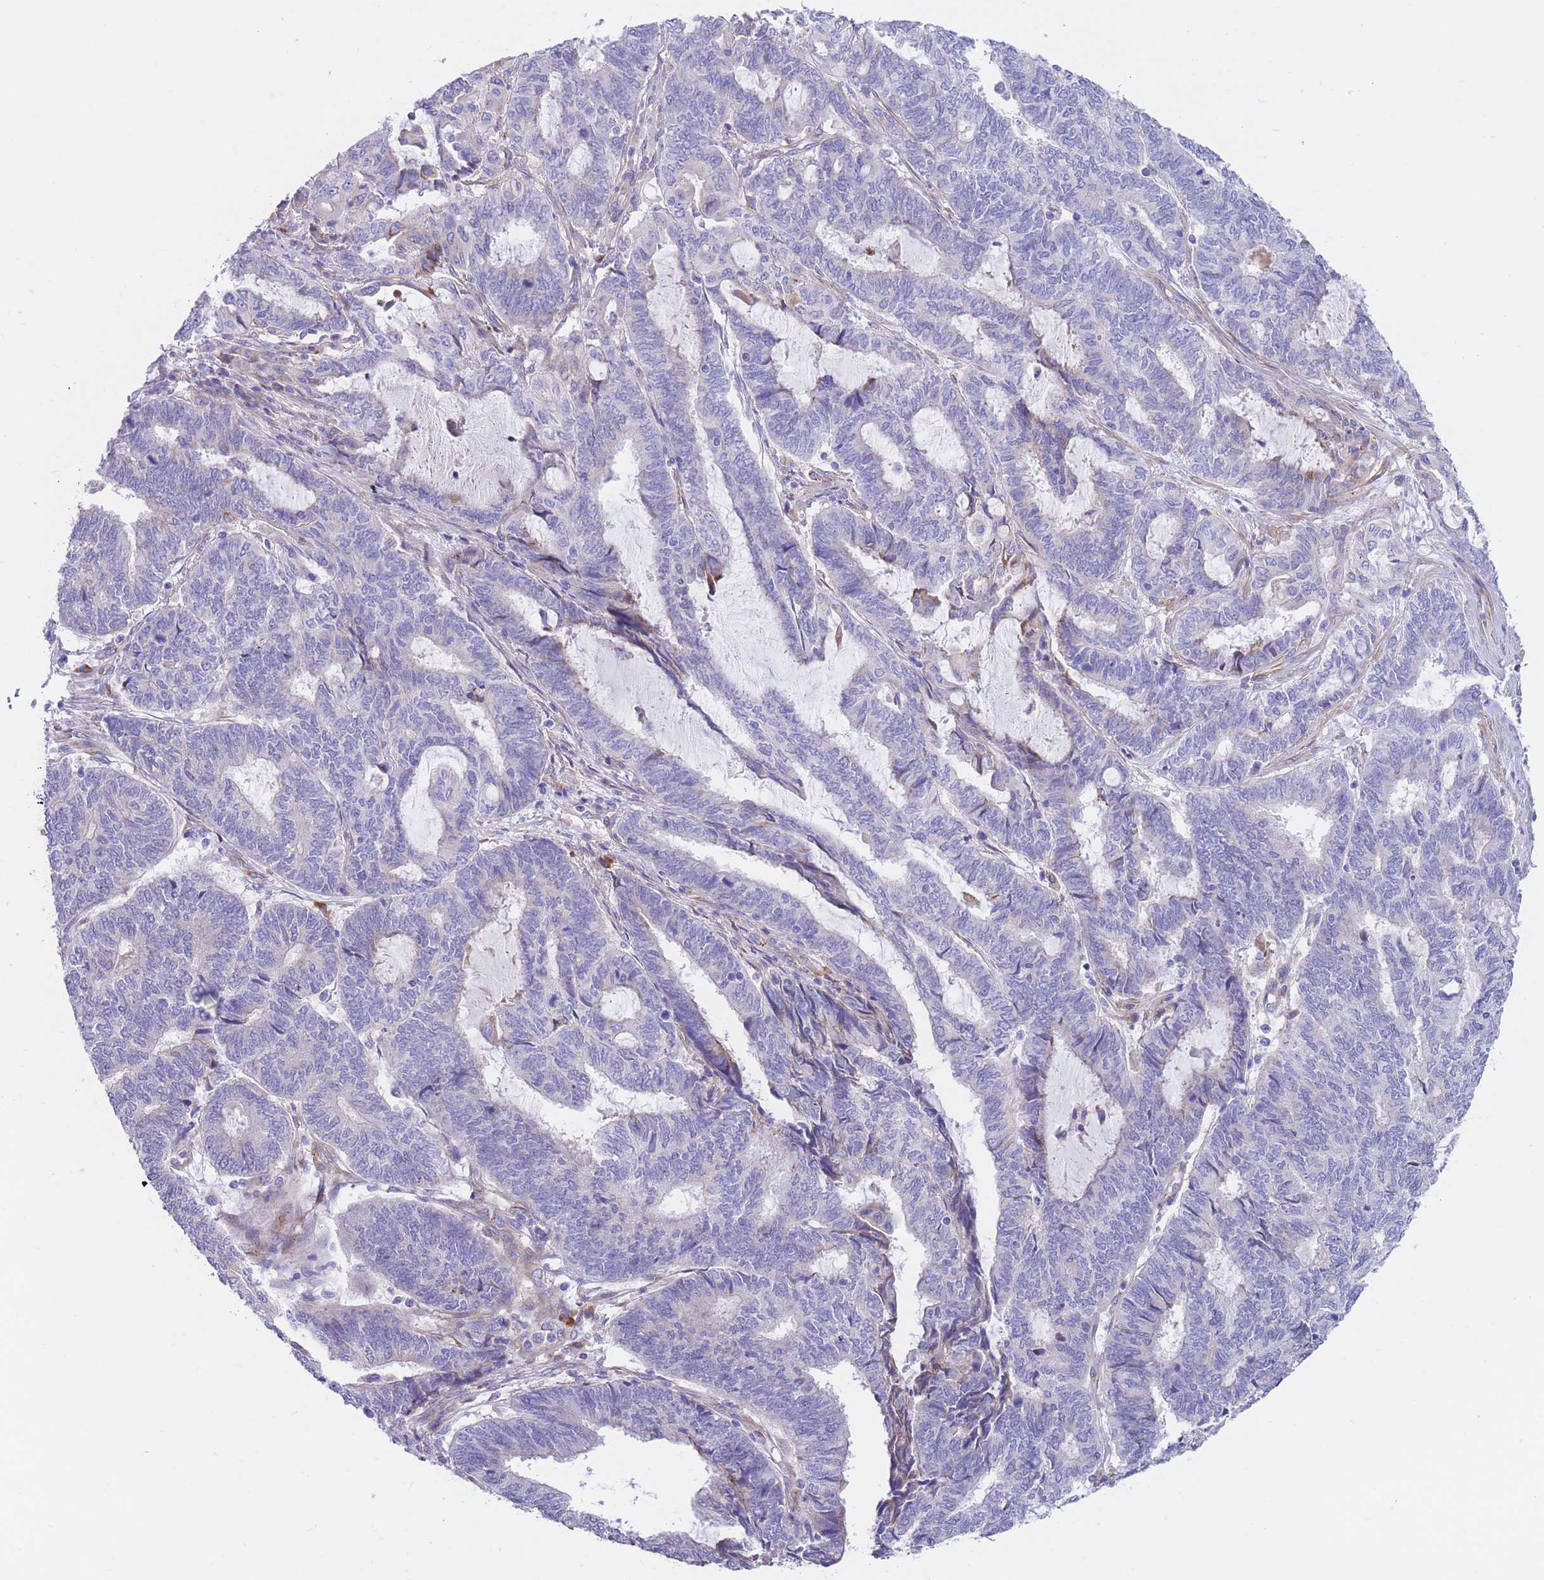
{"staining": {"intensity": "negative", "quantity": "none", "location": "none"}, "tissue": "endometrial cancer", "cell_type": "Tumor cells", "image_type": "cancer", "snomed": [{"axis": "morphology", "description": "Adenocarcinoma, NOS"}, {"axis": "topography", "description": "Uterus"}, {"axis": "topography", "description": "Endometrium"}], "caption": "Endometrial cancer (adenocarcinoma) was stained to show a protein in brown. There is no significant expression in tumor cells.", "gene": "DET1", "patient": {"sex": "female", "age": 70}}